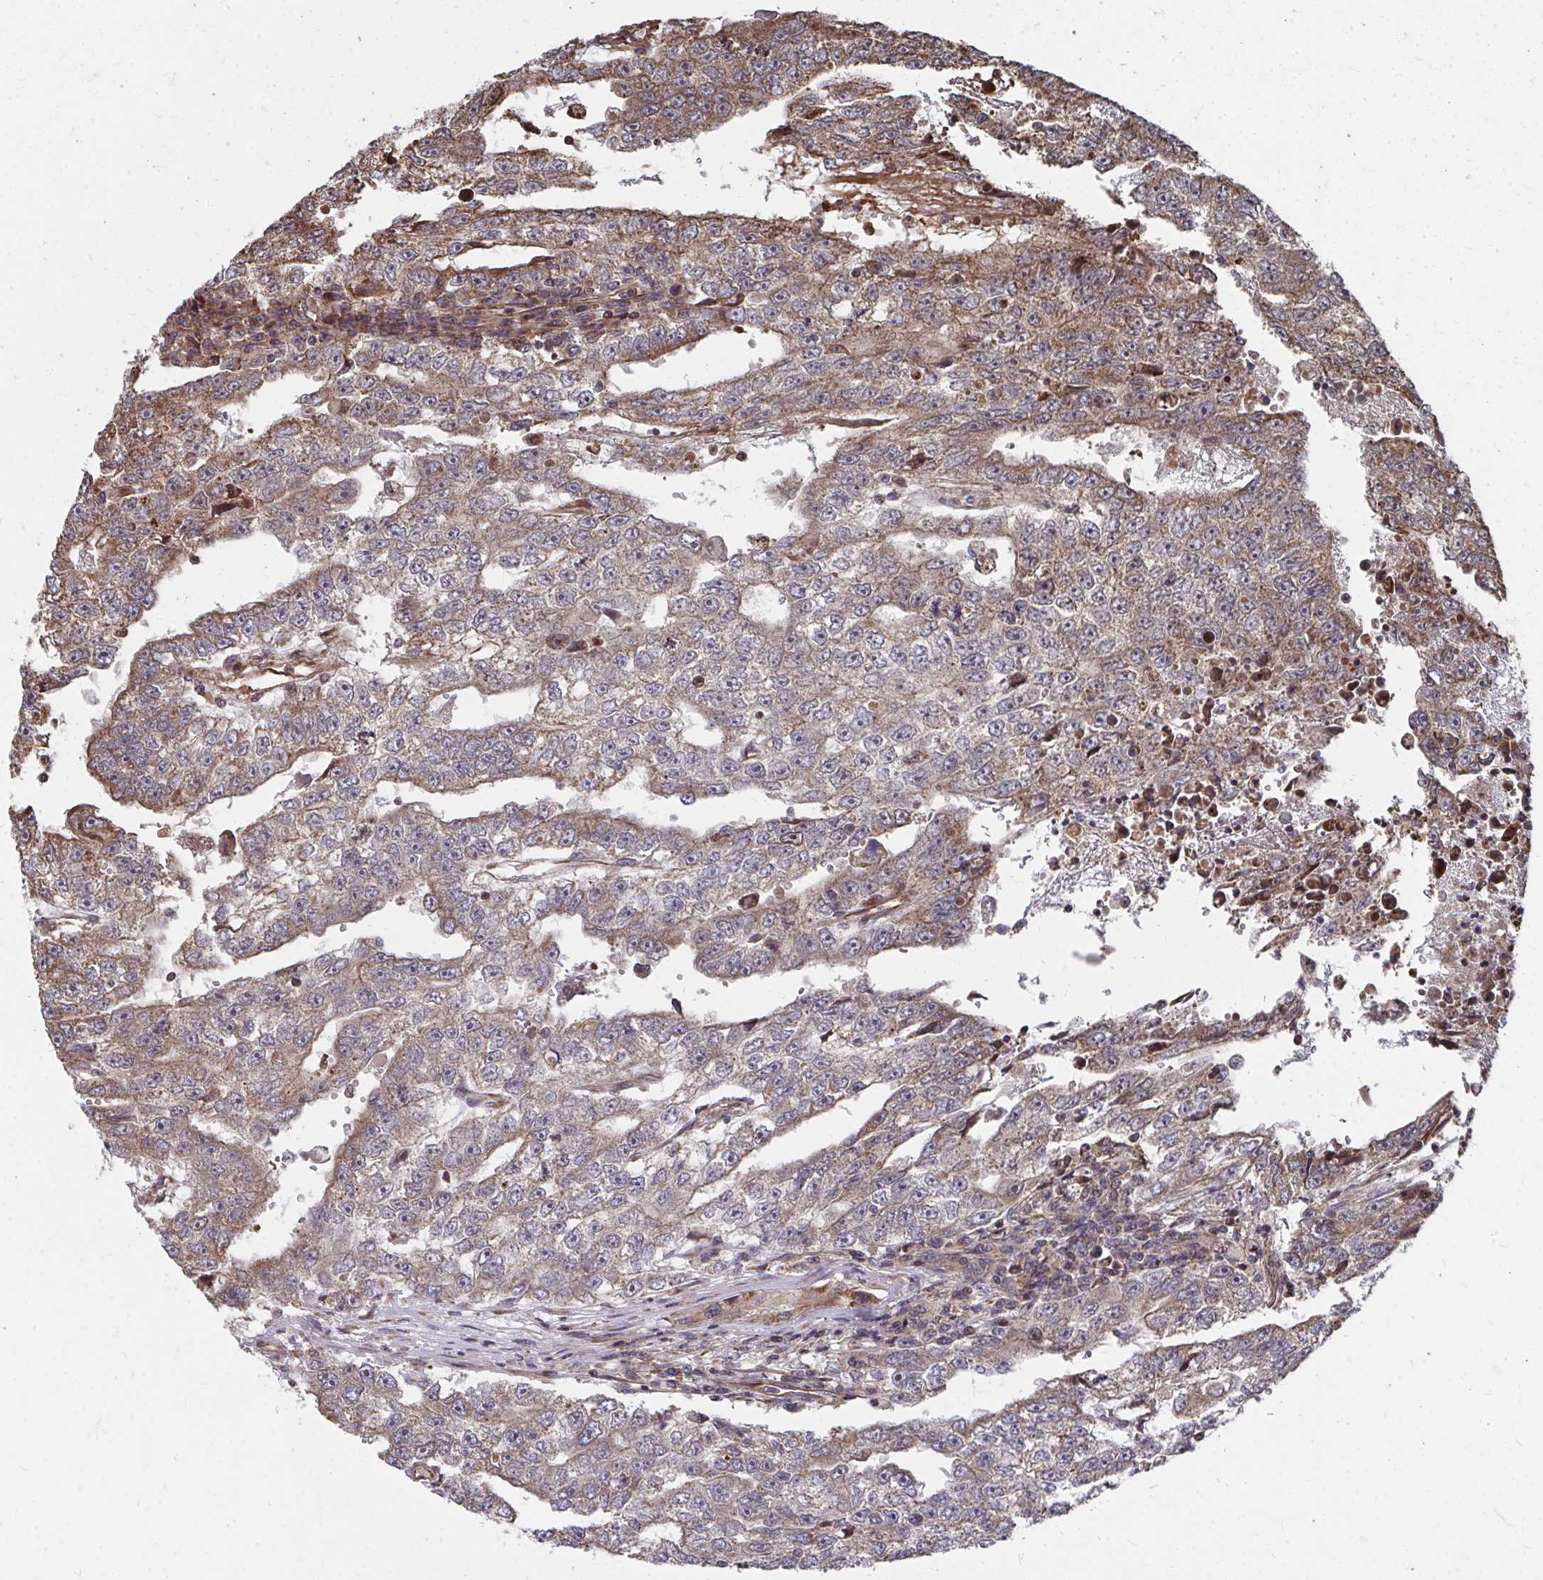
{"staining": {"intensity": "moderate", "quantity": ">75%", "location": "cytoplasmic/membranous"}, "tissue": "testis cancer", "cell_type": "Tumor cells", "image_type": "cancer", "snomed": [{"axis": "morphology", "description": "Carcinoma, Embryonal, NOS"}, {"axis": "topography", "description": "Testis"}], "caption": "The photomicrograph exhibits immunohistochemical staining of testis cancer (embryonal carcinoma). There is moderate cytoplasmic/membranous staining is appreciated in about >75% of tumor cells.", "gene": "FAM89A", "patient": {"sex": "male", "age": 20}}